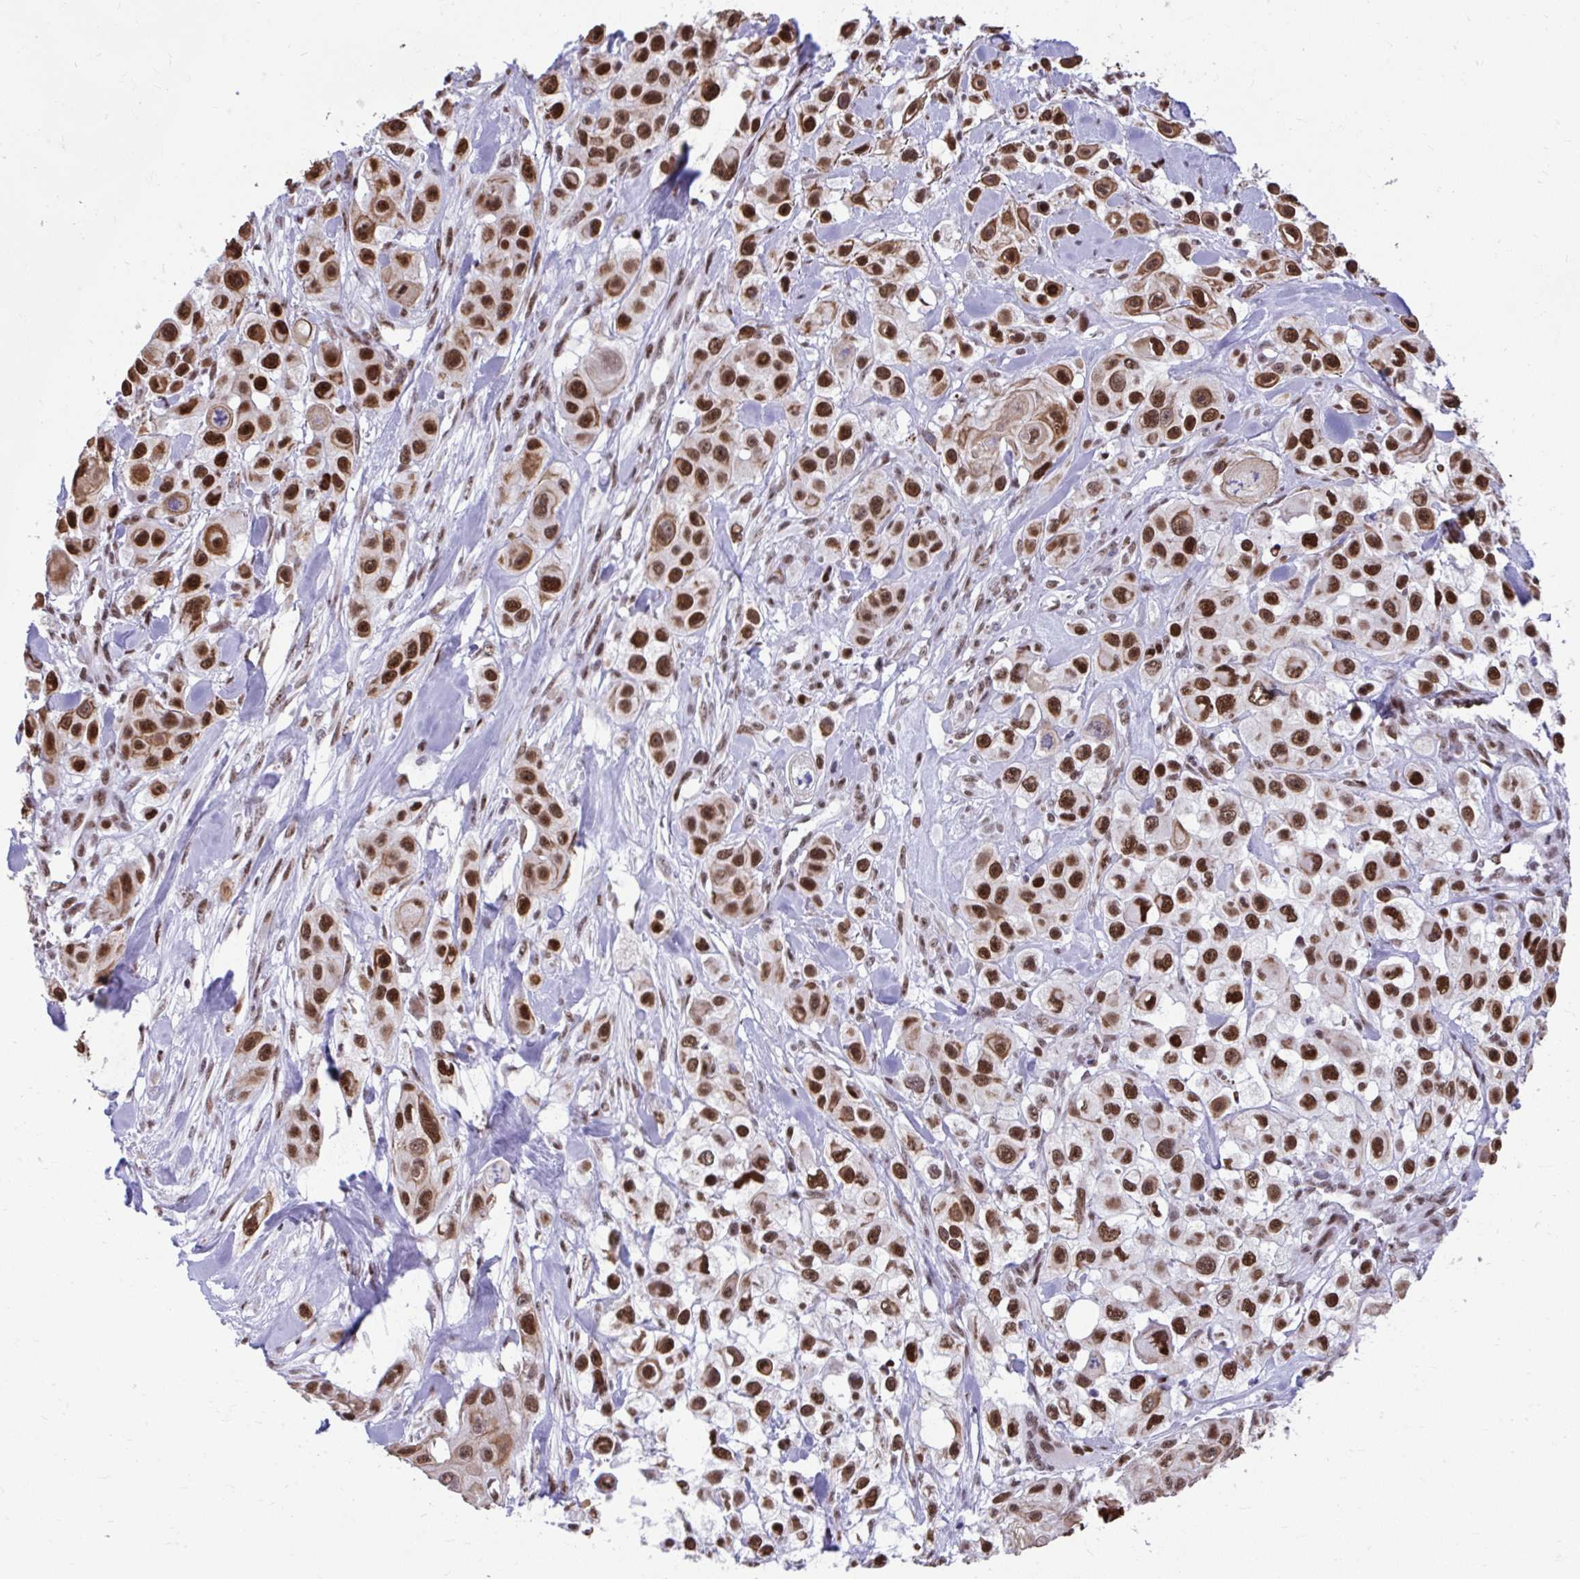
{"staining": {"intensity": "strong", "quantity": ">75%", "location": "cytoplasmic/membranous,nuclear"}, "tissue": "skin cancer", "cell_type": "Tumor cells", "image_type": "cancer", "snomed": [{"axis": "morphology", "description": "Squamous cell carcinoma, NOS"}, {"axis": "topography", "description": "Skin"}], "caption": "High-power microscopy captured an IHC micrograph of skin squamous cell carcinoma, revealing strong cytoplasmic/membranous and nuclear staining in about >75% of tumor cells. (IHC, brightfield microscopy, high magnification).", "gene": "SLC35C2", "patient": {"sex": "male", "age": 63}}